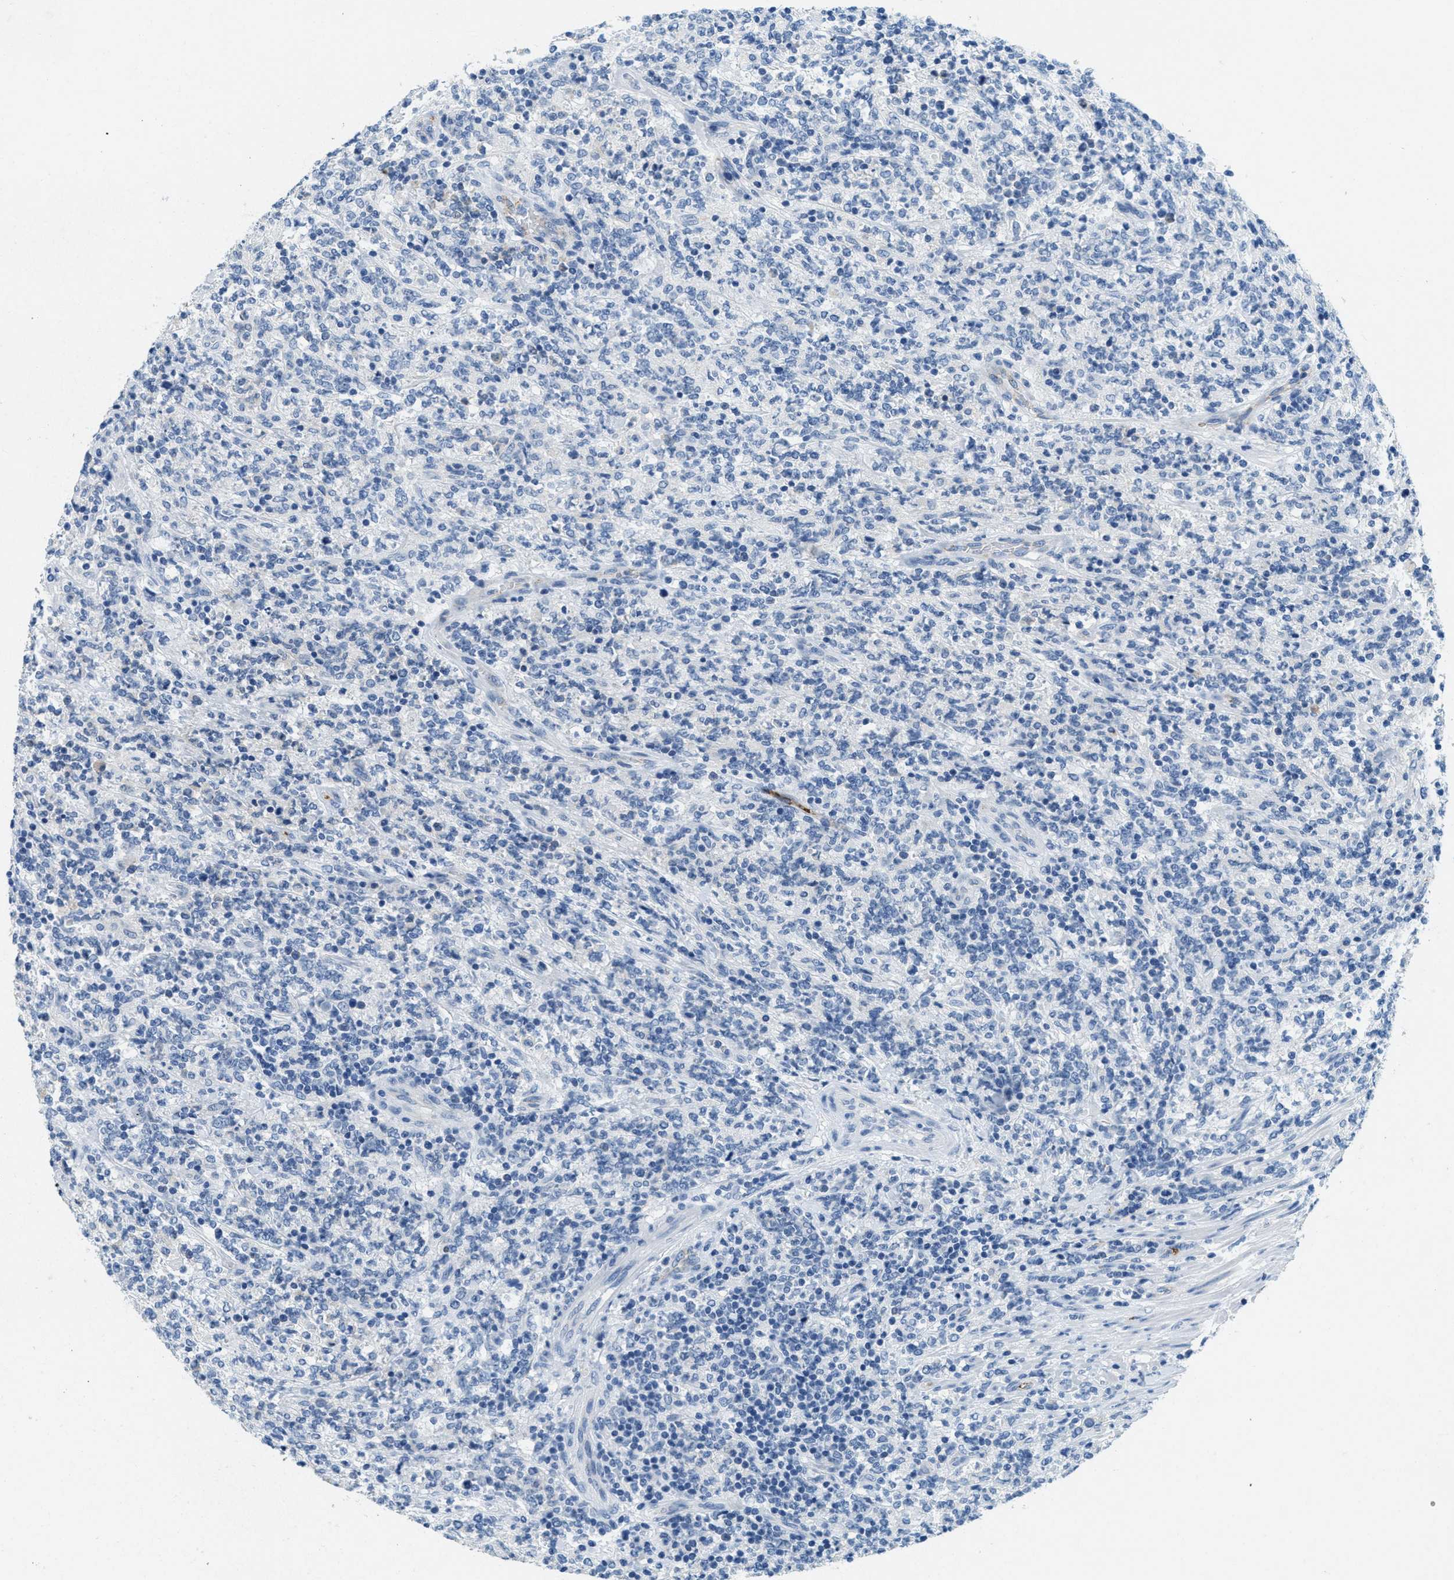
{"staining": {"intensity": "negative", "quantity": "none", "location": "none"}, "tissue": "lymphoma", "cell_type": "Tumor cells", "image_type": "cancer", "snomed": [{"axis": "morphology", "description": "Malignant lymphoma, non-Hodgkin's type, High grade"}, {"axis": "topography", "description": "Soft tissue"}], "caption": "The immunohistochemistry micrograph has no significant expression in tumor cells of lymphoma tissue. The staining is performed using DAB (3,3'-diaminobenzidine) brown chromogen with nuclei counter-stained in using hematoxylin.", "gene": "A2M", "patient": {"sex": "male", "age": 18}}